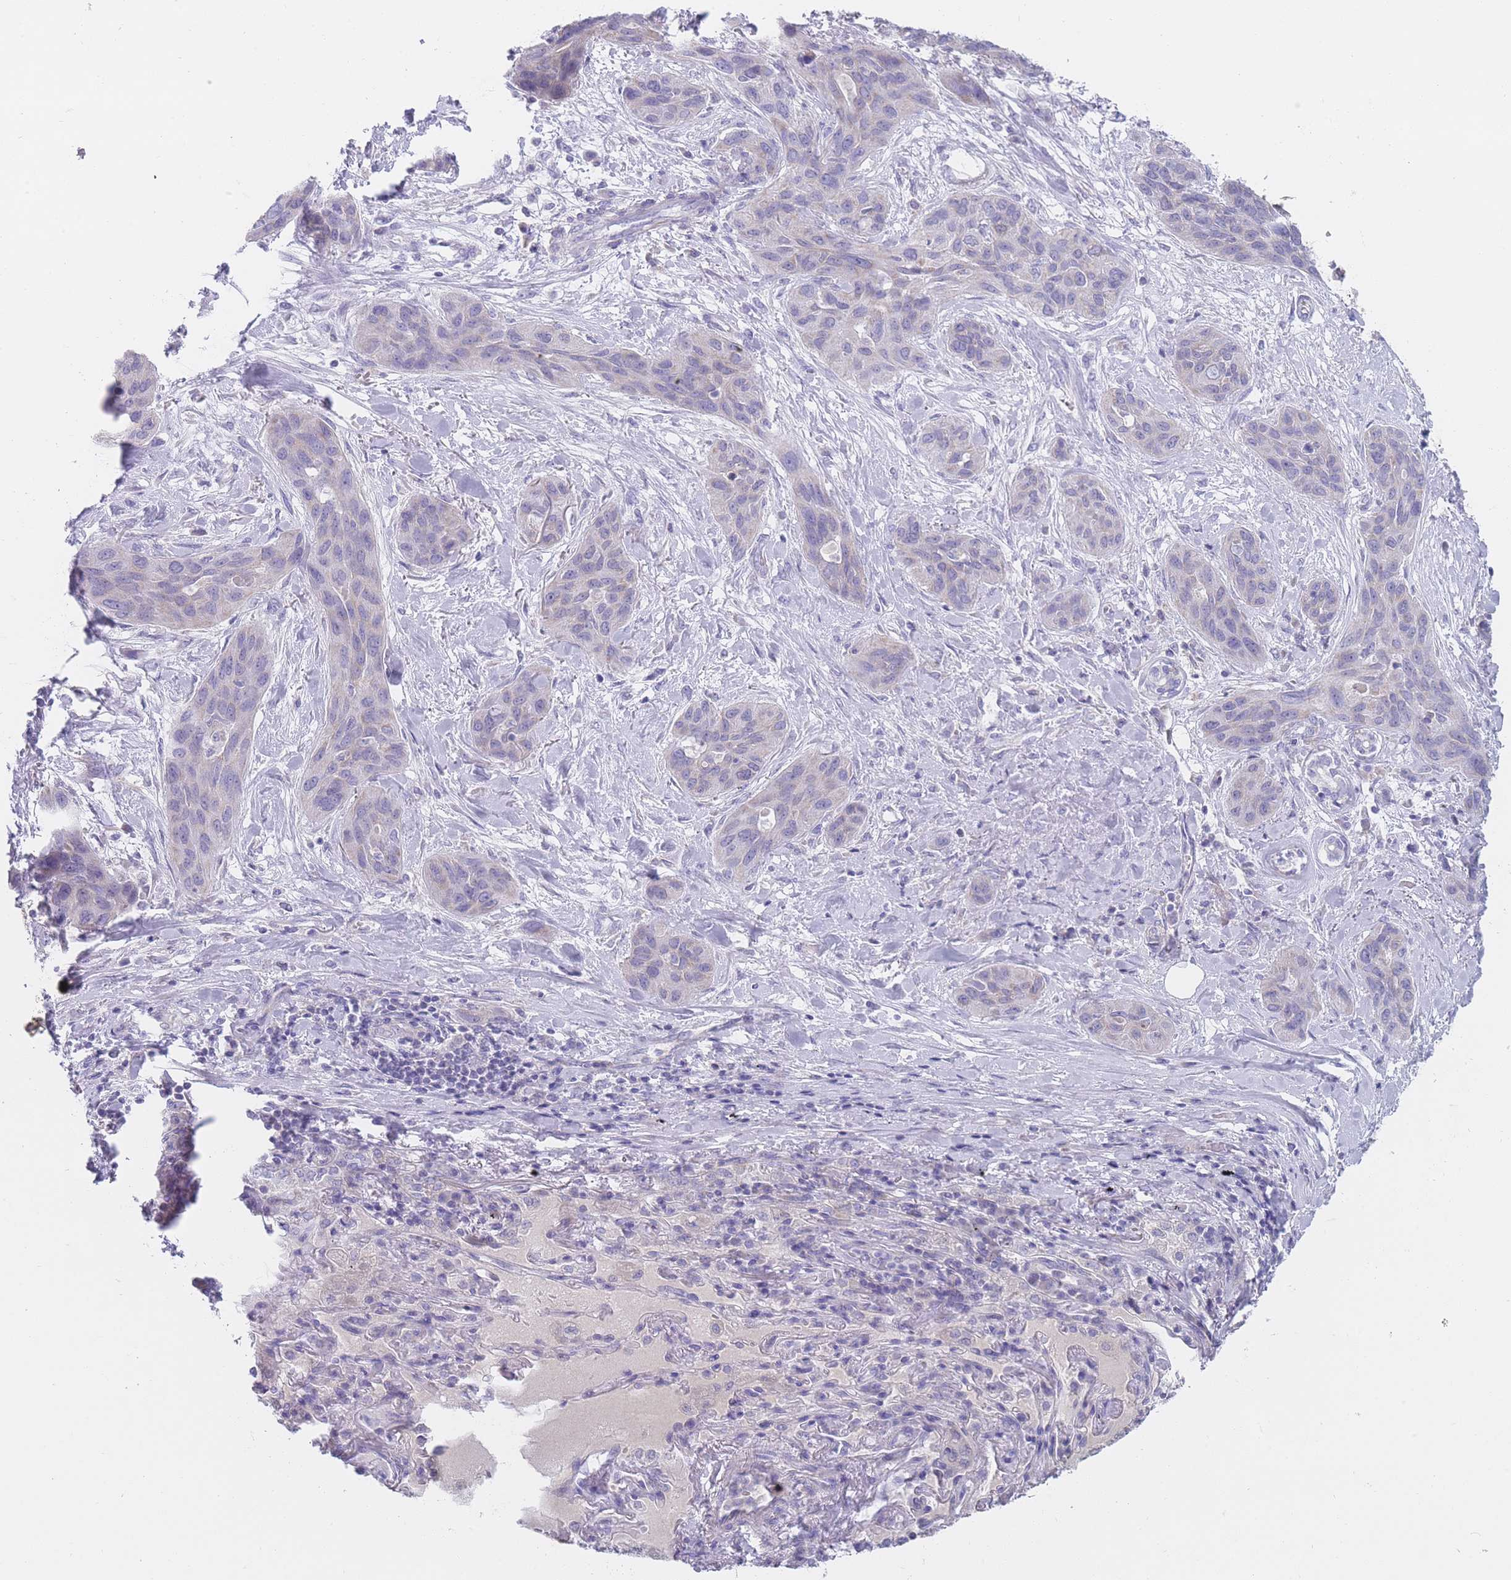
{"staining": {"intensity": "weak", "quantity": "<25%", "location": "cytoplasmic/membranous"}, "tissue": "lung cancer", "cell_type": "Tumor cells", "image_type": "cancer", "snomed": [{"axis": "morphology", "description": "Squamous cell carcinoma, NOS"}, {"axis": "topography", "description": "Lung"}], "caption": "High power microscopy image of an immunohistochemistry micrograph of lung cancer (squamous cell carcinoma), revealing no significant expression in tumor cells.", "gene": "MRPS14", "patient": {"sex": "female", "age": 70}}